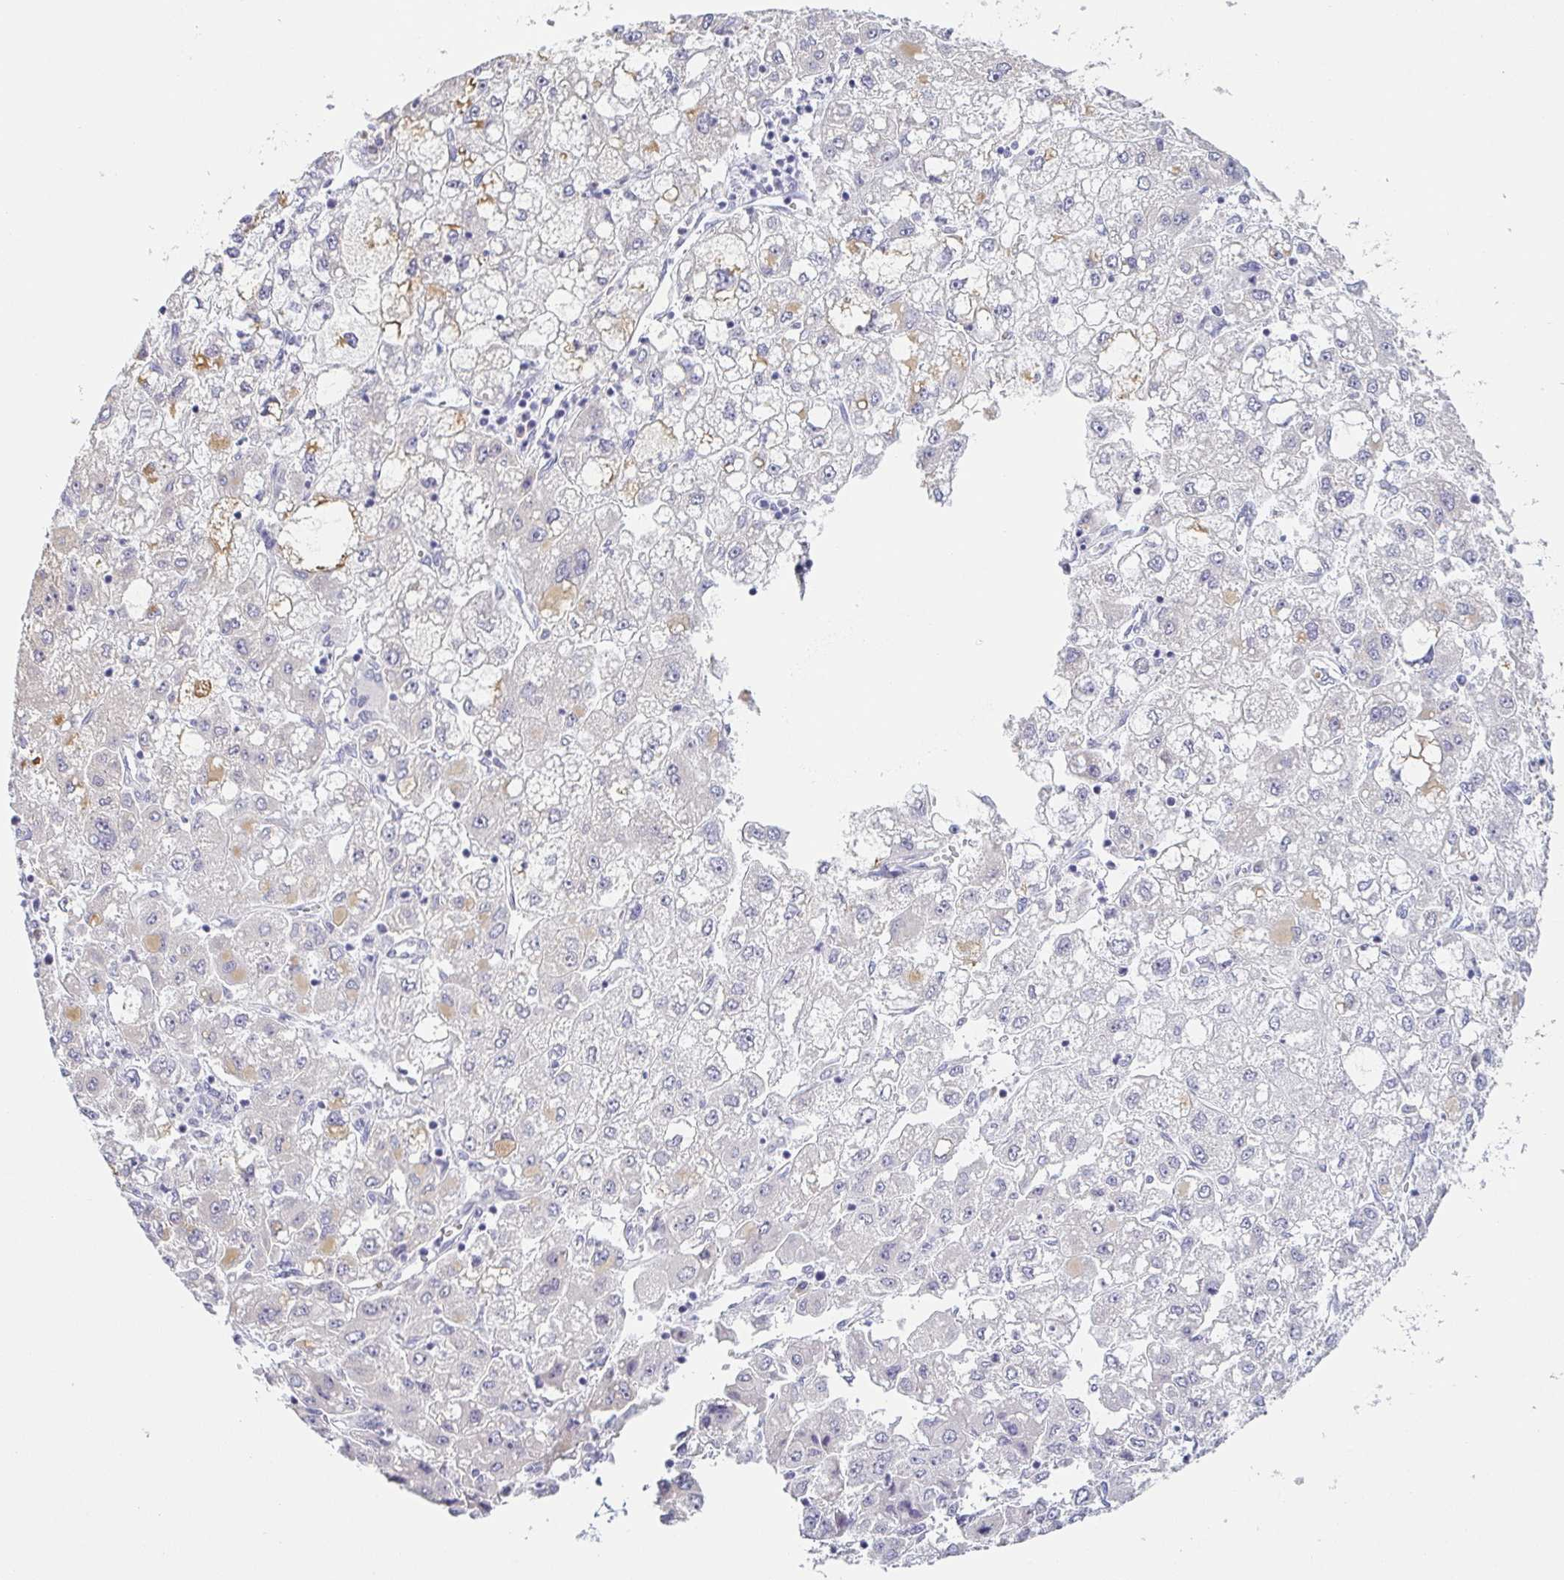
{"staining": {"intensity": "negative", "quantity": "none", "location": "none"}, "tissue": "liver cancer", "cell_type": "Tumor cells", "image_type": "cancer", "snomed": [{"axis": "morphology", "description": "Carcinoma, Hepatocellular, NOS"}, {"axis": "topography", "description": "Liver"}], "caption": "There is no significant positivity in tumor cells of liver cancer (hepatocellular carcinoma).", "gene": "PRR27", "patient": {"sex": "male", "age": 40}}